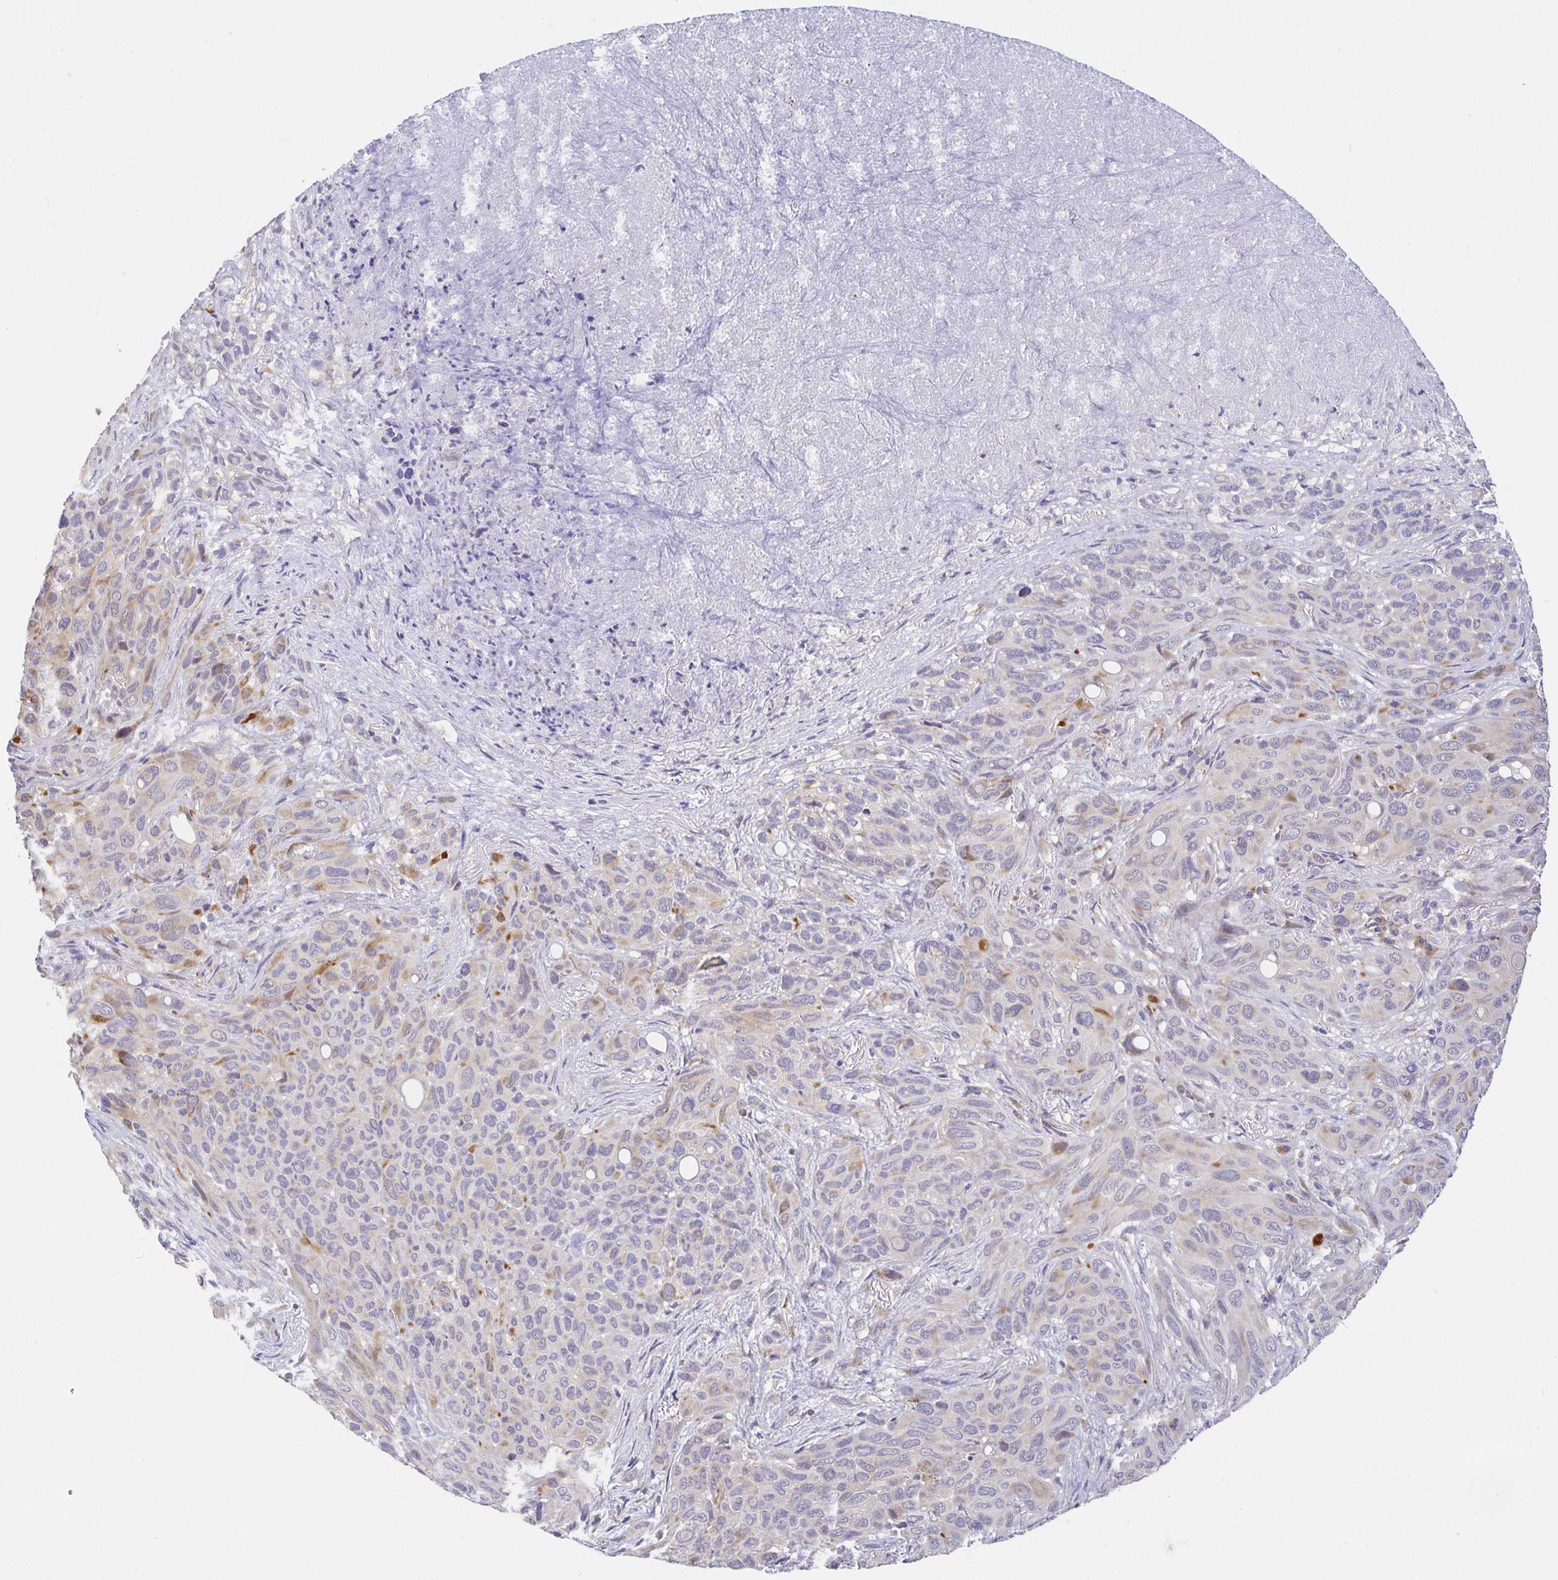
{"staining": {"intensity": "weak", "quantity": "<25%", "location": "cytoplasmic/membranous"}, "tissue": "melanoma", "cell_type": "Tumor cells", "image_type": "cancer", "snomed": [{"axis": "morphology", "description": "Malignant melanoma, Metastatic site"}, {"axis": "topography", "description": "Lung"}], "caption": "This is an immunohistochemistry image of malignant melanoma (metastatic site). There is no positivity in tumor cells.", "gene": "ZDHHC11", "patient": {"sex": "male", "age": 48}}